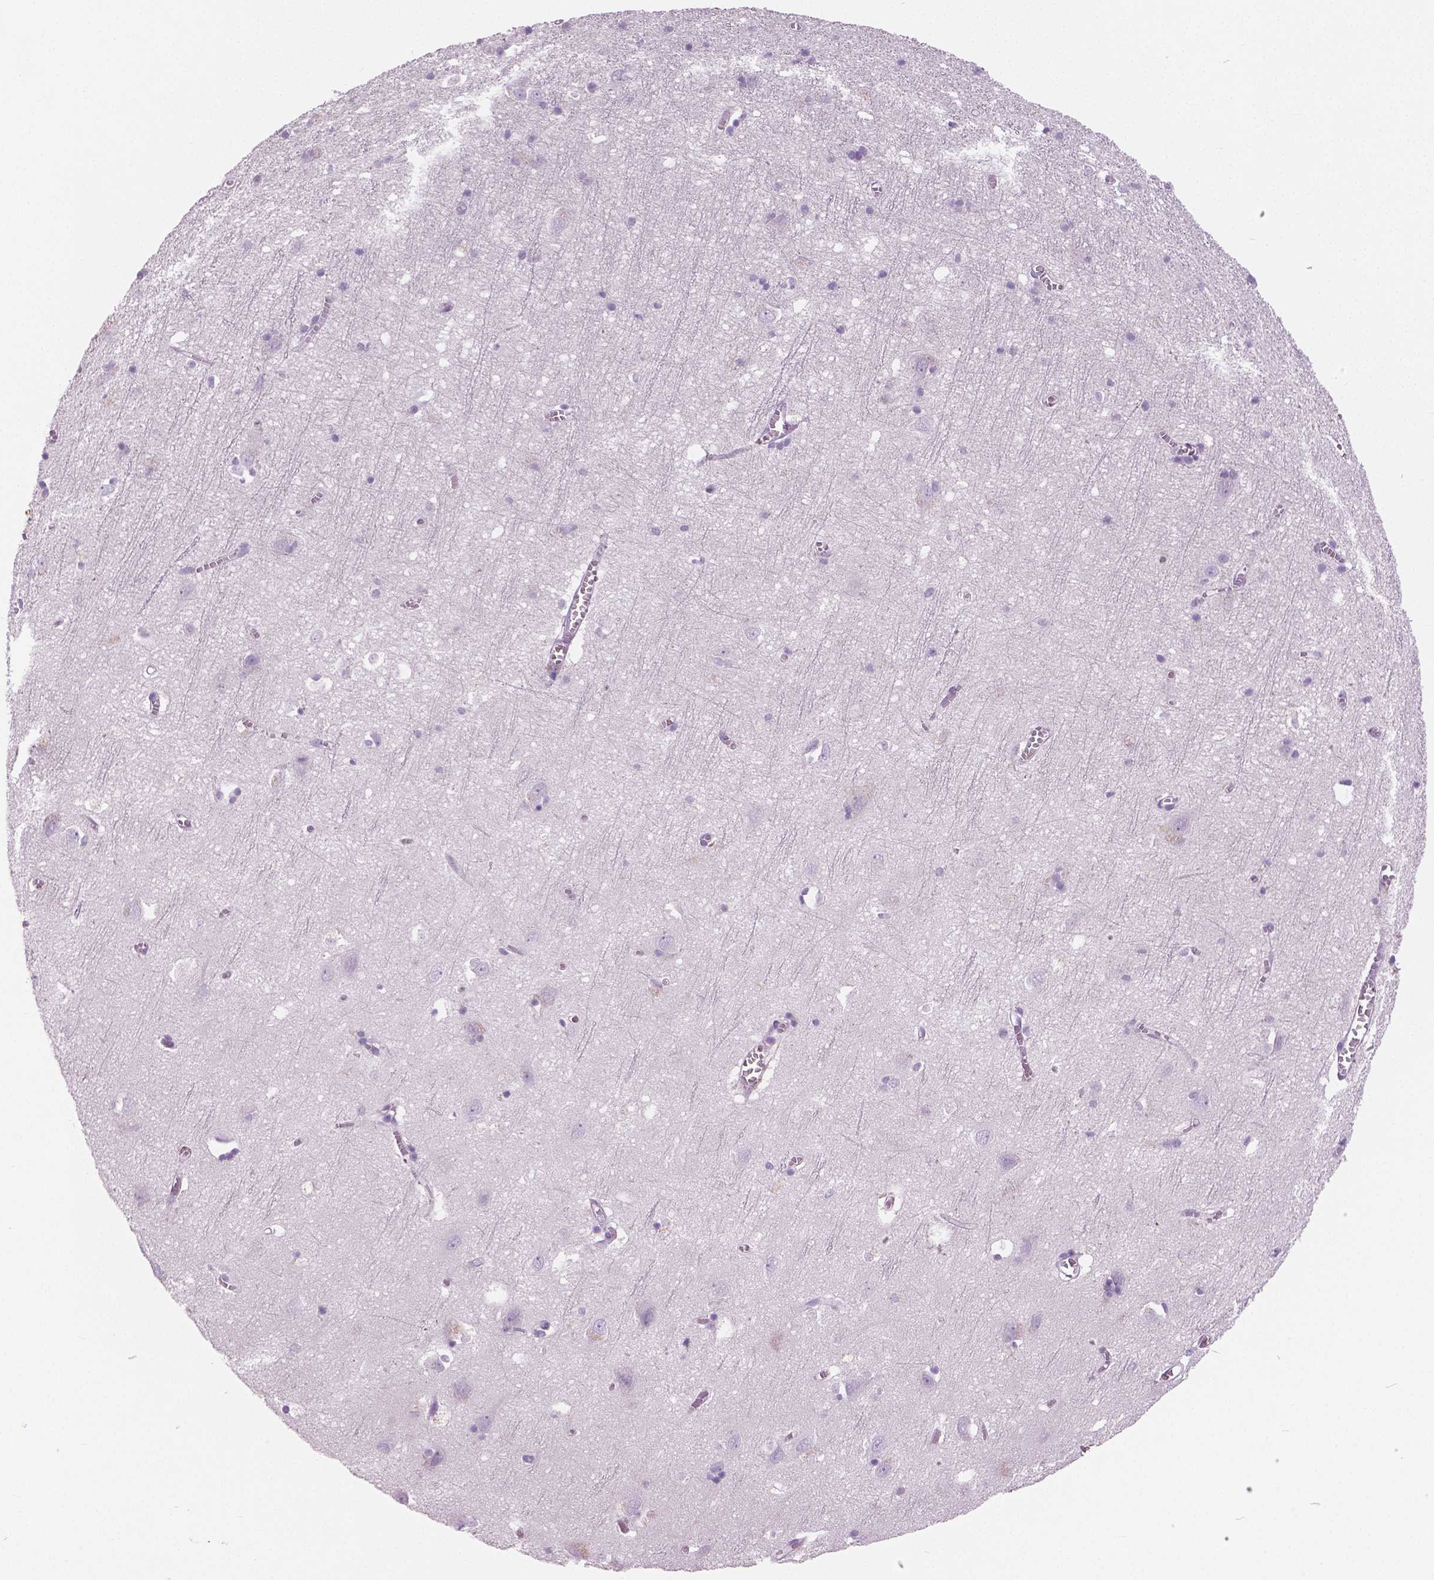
{"staining": {"intensity": "negative", "quantity": "none", "location": "none"}, "tissue": "cerebral cortex", "cell_type": "Endothelial cells", "image_type": "normal", "snomed": [{"axis": "morphology", "description": "Normal tissue, NOS"}, {"axis": "topography", "description": "Cerebral cortex"}], "caption": "DAB (3,3'-diaminobenzidine) immunohistochemical staining of unremarkable cerebral cortex exhibits no significant expression in endothelial cells. Brightfield microscopy of IHC stained with DAB (brown) and hematoxylin (blue), captured at high magnification.", "gene": "GALM", "patient": {"sex": "male", "age": 70}}